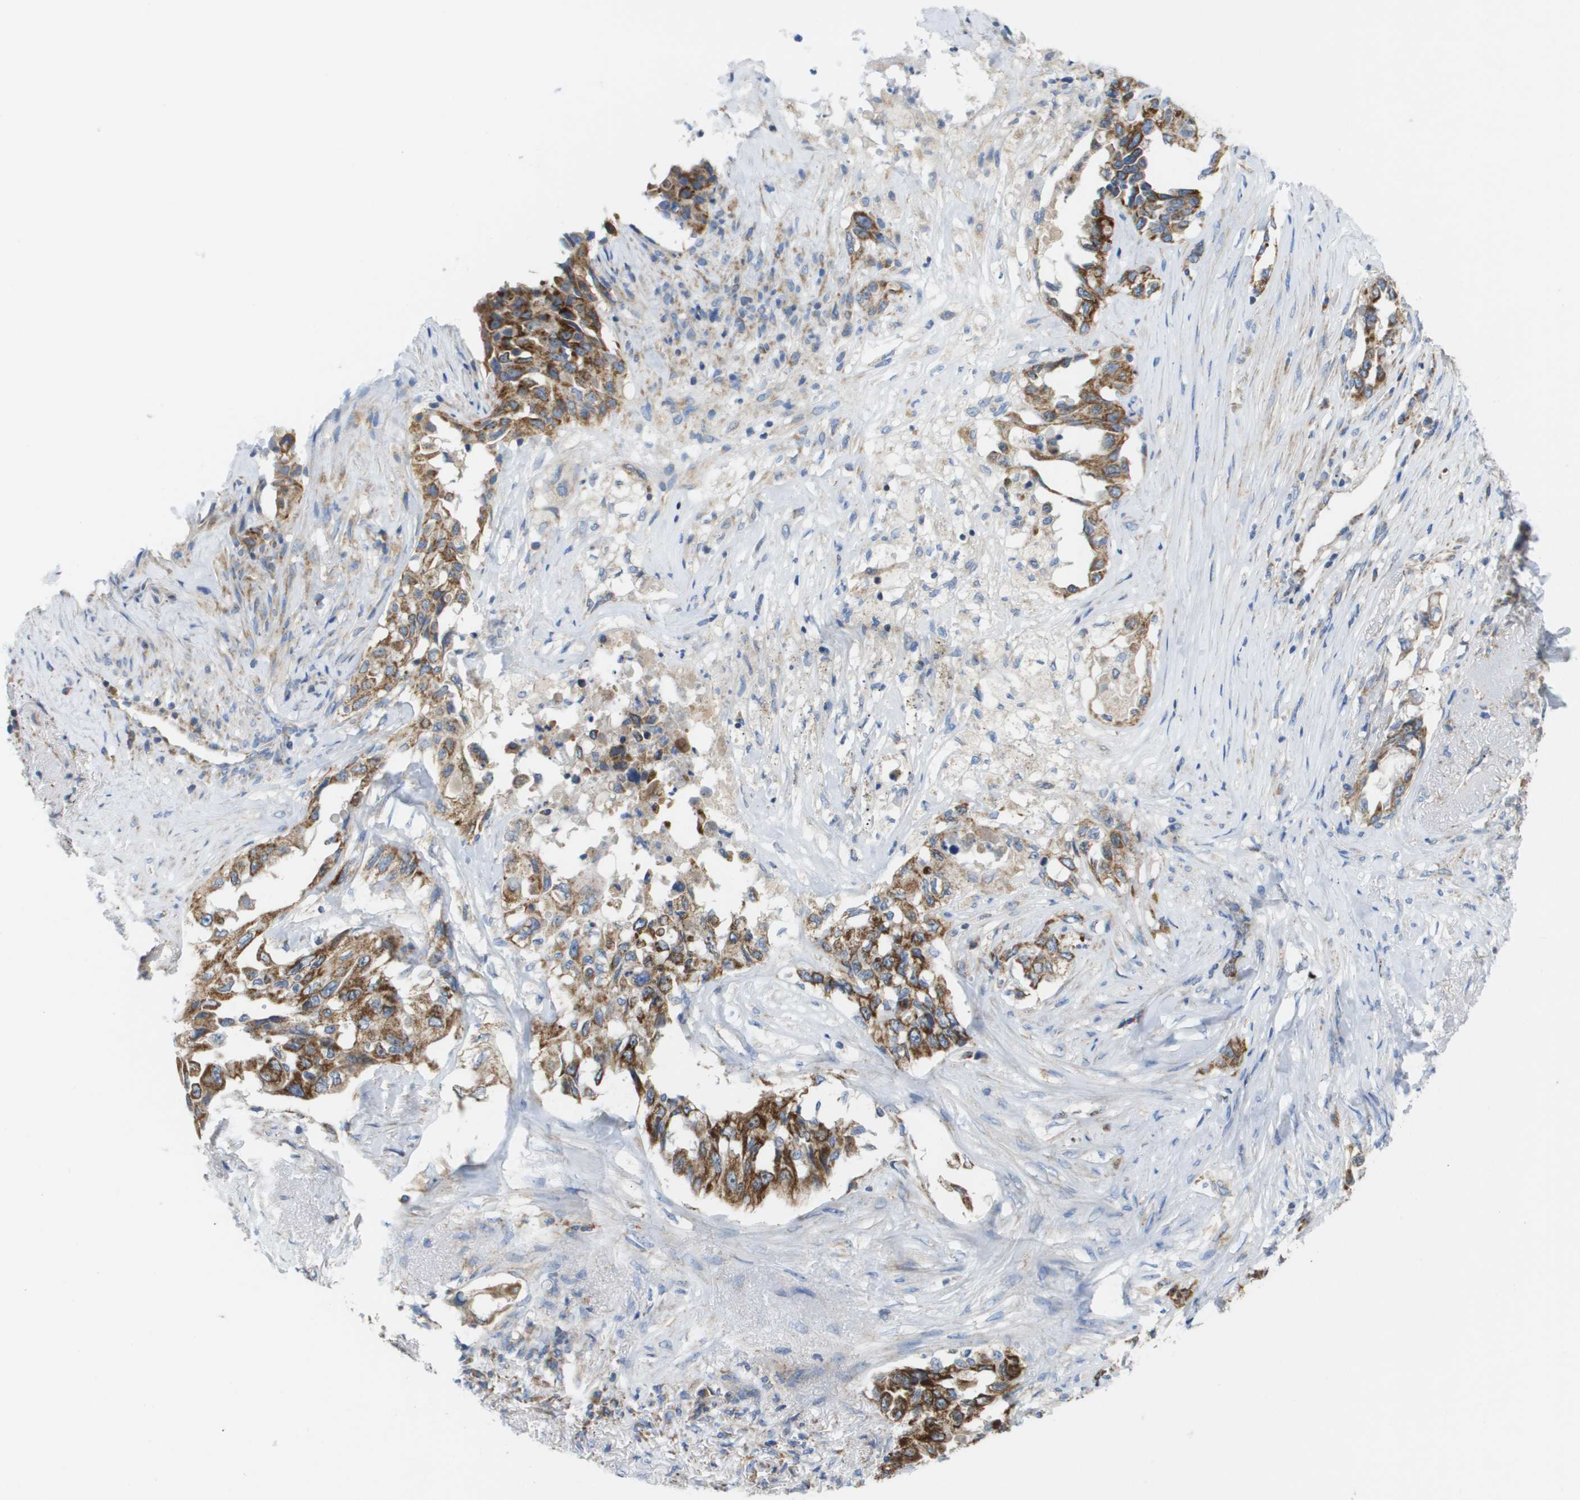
{"staining": {"intensity": "moderate", "quantity": ">75%", "location": "cytoplasmic/membranous"}, "tissue": "lung cancer", "cell_type": "Tumor cells", "image_type": "cancer", "snomed": [{"axis": "morphology", "description": "Adenocarcinoma, NOS"}, {"axis": "topography", "description": "Lung"}], "caption": "Brown immunohistochemical staining in human lung cancer reveals moderate cytoplasmic/membranous positivity in about >75% of tumor cells.", "gene": "FIS1", "patient": {"sex": "female", "age": 51}}